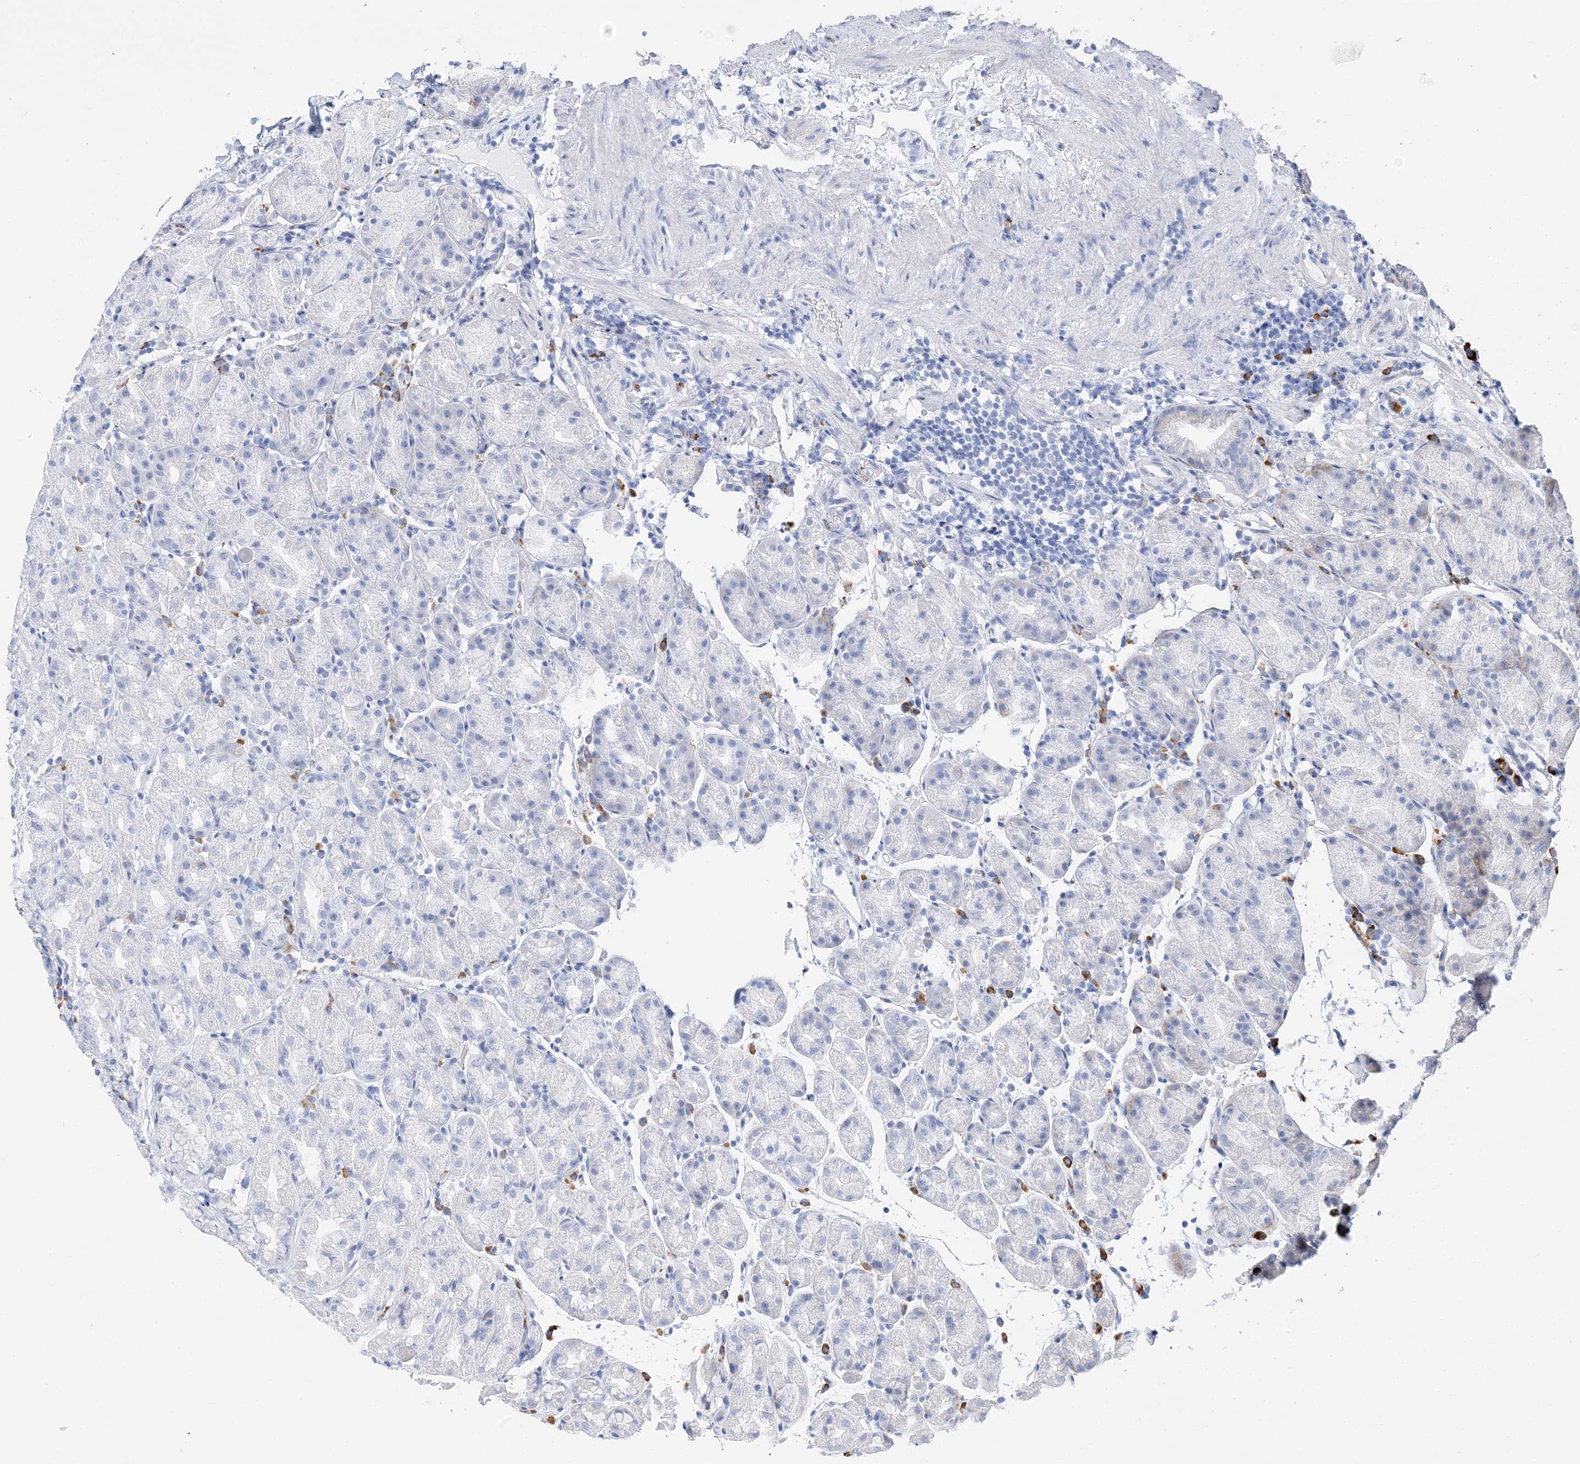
{"staining": {"intensity": "weak", "quantity": "<25%", "location": "cytoplasmic/membranous"}, "tissue": "stomach", "cell_type": "Glandular cells", "image_type": "normal", "snomed": [{"axis": "morphology", "description": "Normal tissue, NOS"}, {"axis": "topography", "description": "Stomach, upper"}], "caption": "DAB immunohistochemical staining of normal human stomach displays no significant positivity in glandular cells.", "gene": "TSPYL6", "patient": {"sex": "male", "age": 68}}